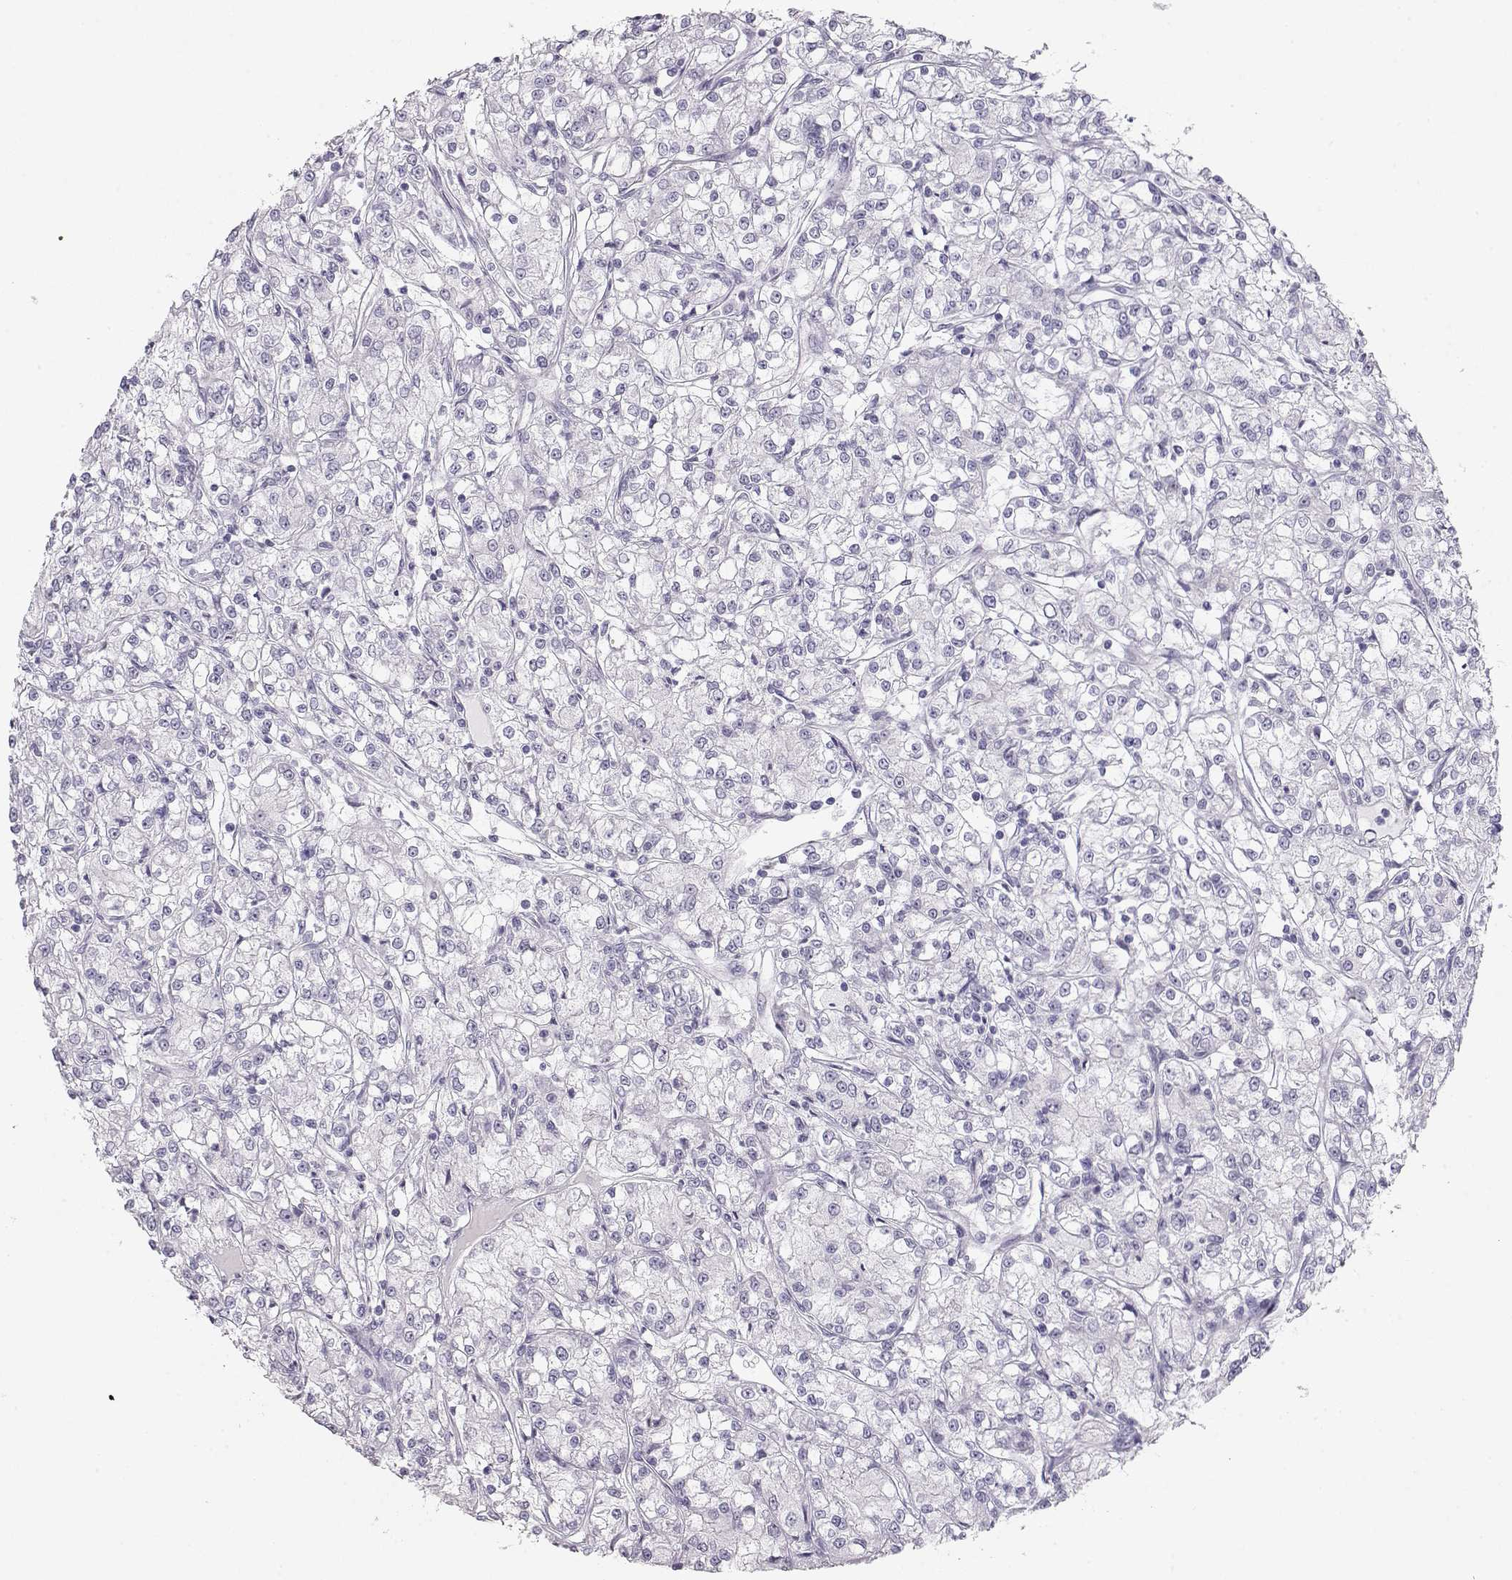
{"staining": {"intensity": "negative", "quantity": "none", "location": "none"}, "tissue": "renal cancer", "cell_type": "Tumor cells", "image_type": "cancer", "snomed": [{"axis": "morphology", "description": "Adenocarcinoma, NOS"}, {"axis": "topography", "description": "Kidney"}], "caption": "An image of human renal cancer is negative for staining in tumor cells.", "gene": "IMPG1", "patient": {"sex": "female", "age": 59}}